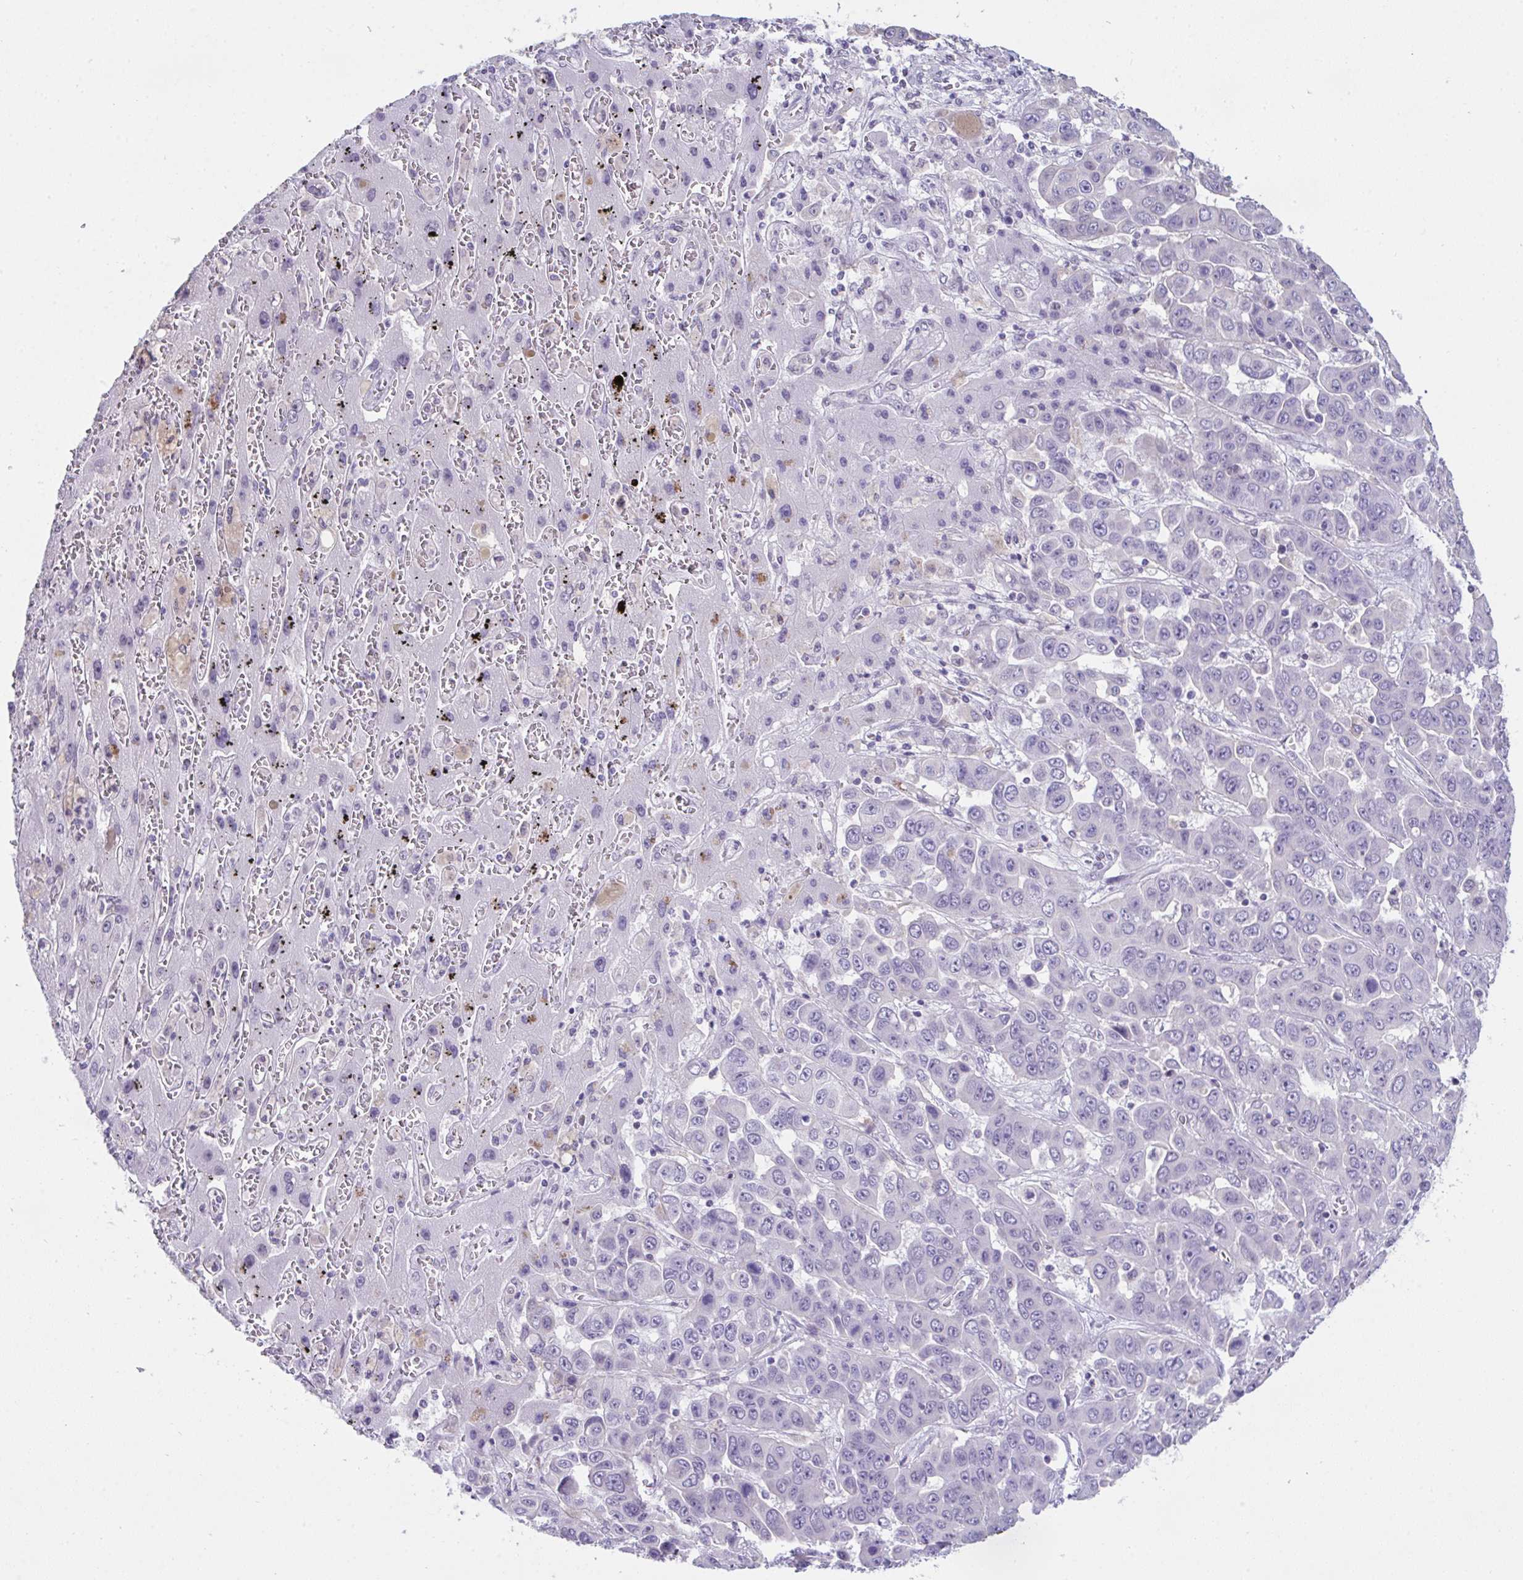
{"staining": {"intensity": "negative", "quantity": "none", "location": "none"}, "tissue": "liver cancer", "cell_type": "Tumor cells", "image_type": "cancer", "snomed": [{"axis": "morphology", "description": "Cholangiocarcinoma"}, {"axis": "topography", "description": "Liver"}], "caption": "Immunohistochemistry of human liver cancer (cholangiocarcinoma) demonstrates no expression in tumor cells.", "gene": "ATP6V0D2", "patient": {"sex": "female", "age": 52}}